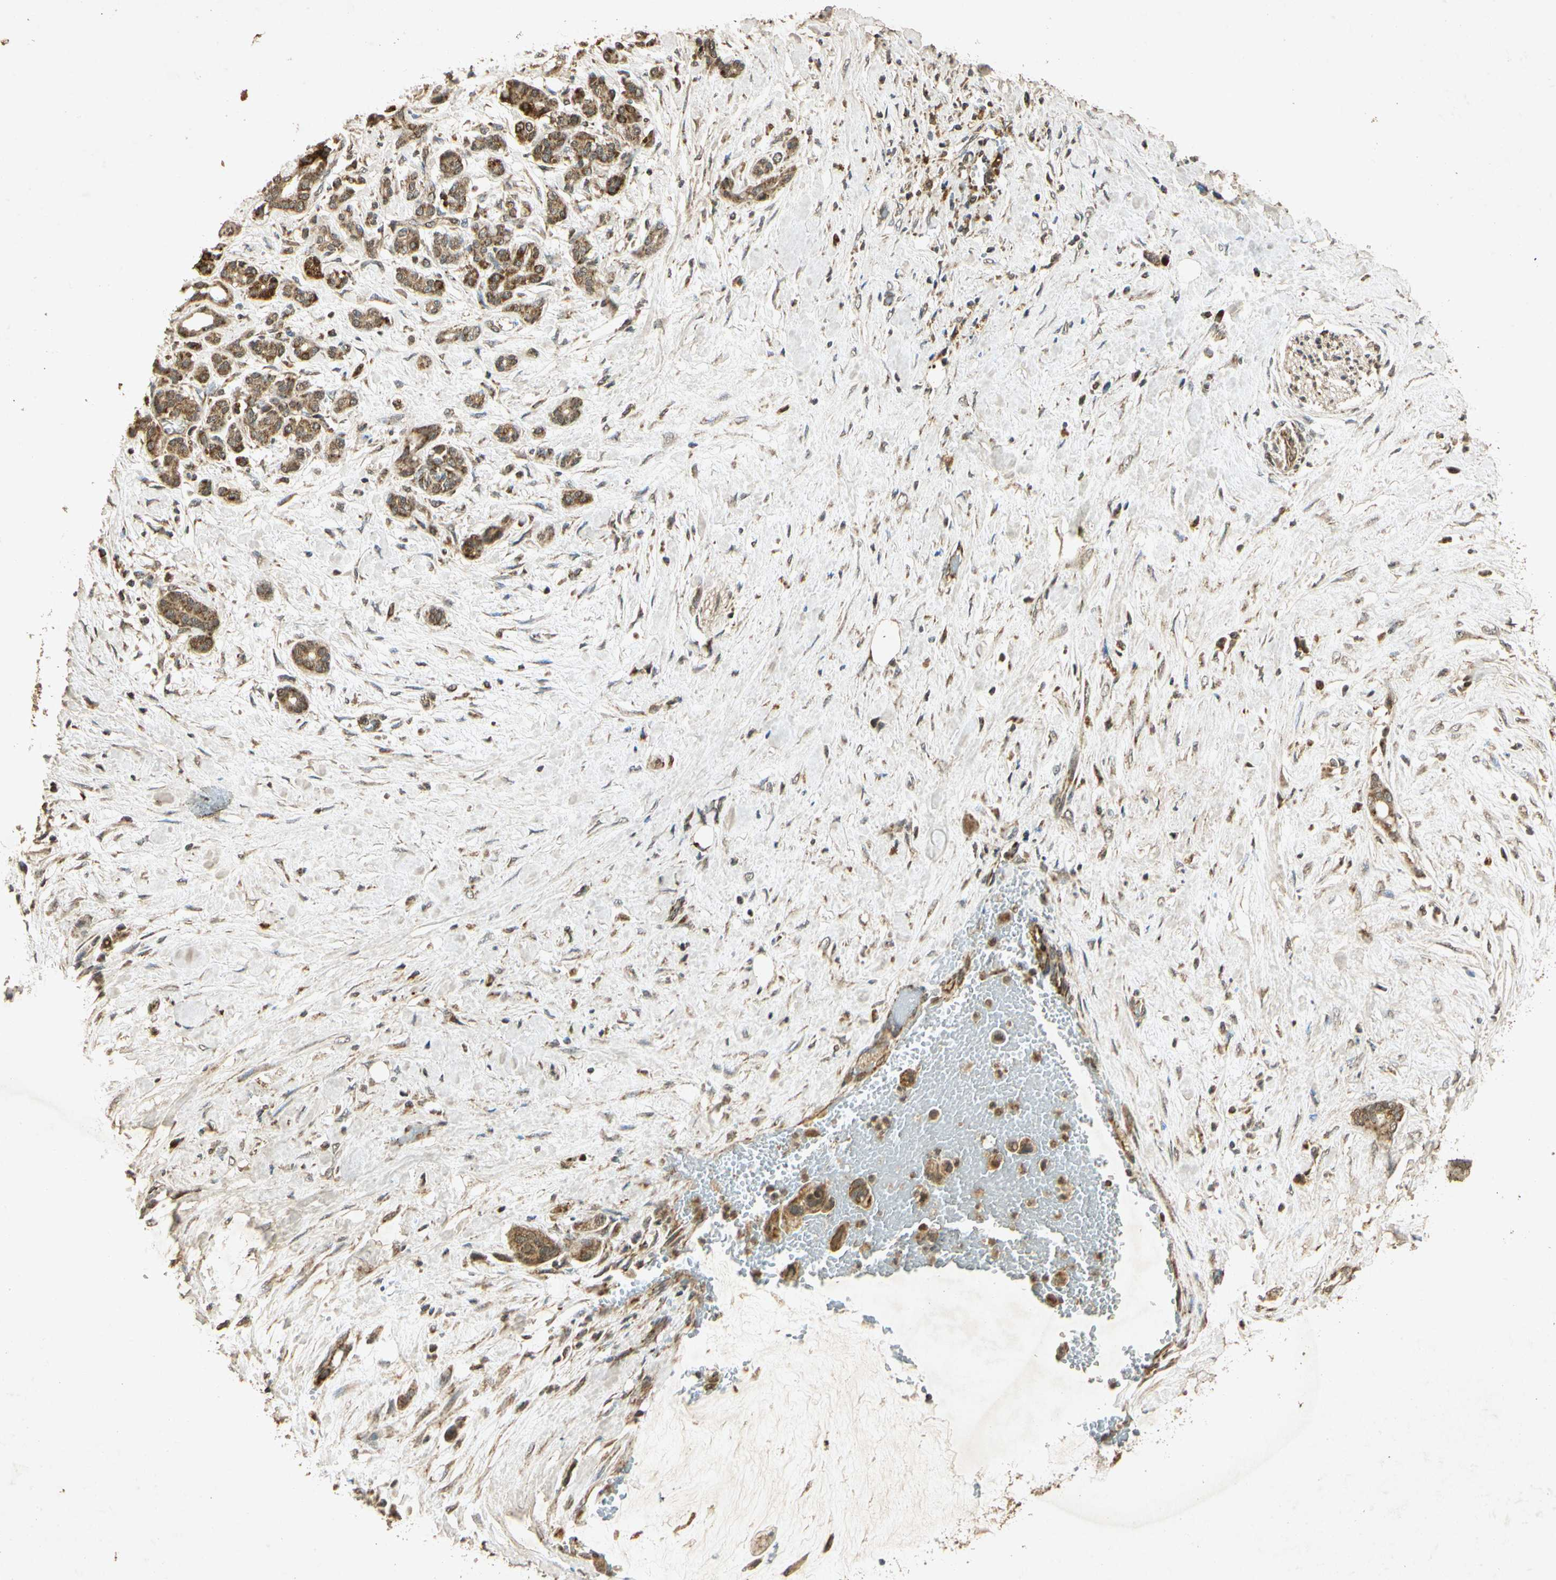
{"staining": {"intensity": "moderate", "quantity": ">75%", "location": "cytoplasmic/membranous"}, "tissue": "pancreatic cancer", "cell_type": "Tumor cells", "image_type": "cancer", "snomed": [{"axis": "morphology", "description": "Adenocarcinoma, NOS"}, {"axis": "topography", "description": "Pancreas"}], "caption": "Human adenocarcinoma (pancreatic) stained with a brown dye reveals moderate cytoplasmic/membranous positive positivity in approximately >75% of tumor cells.", "gene": "PRDX3", "patient": {"sex": "male", "age": 41}}